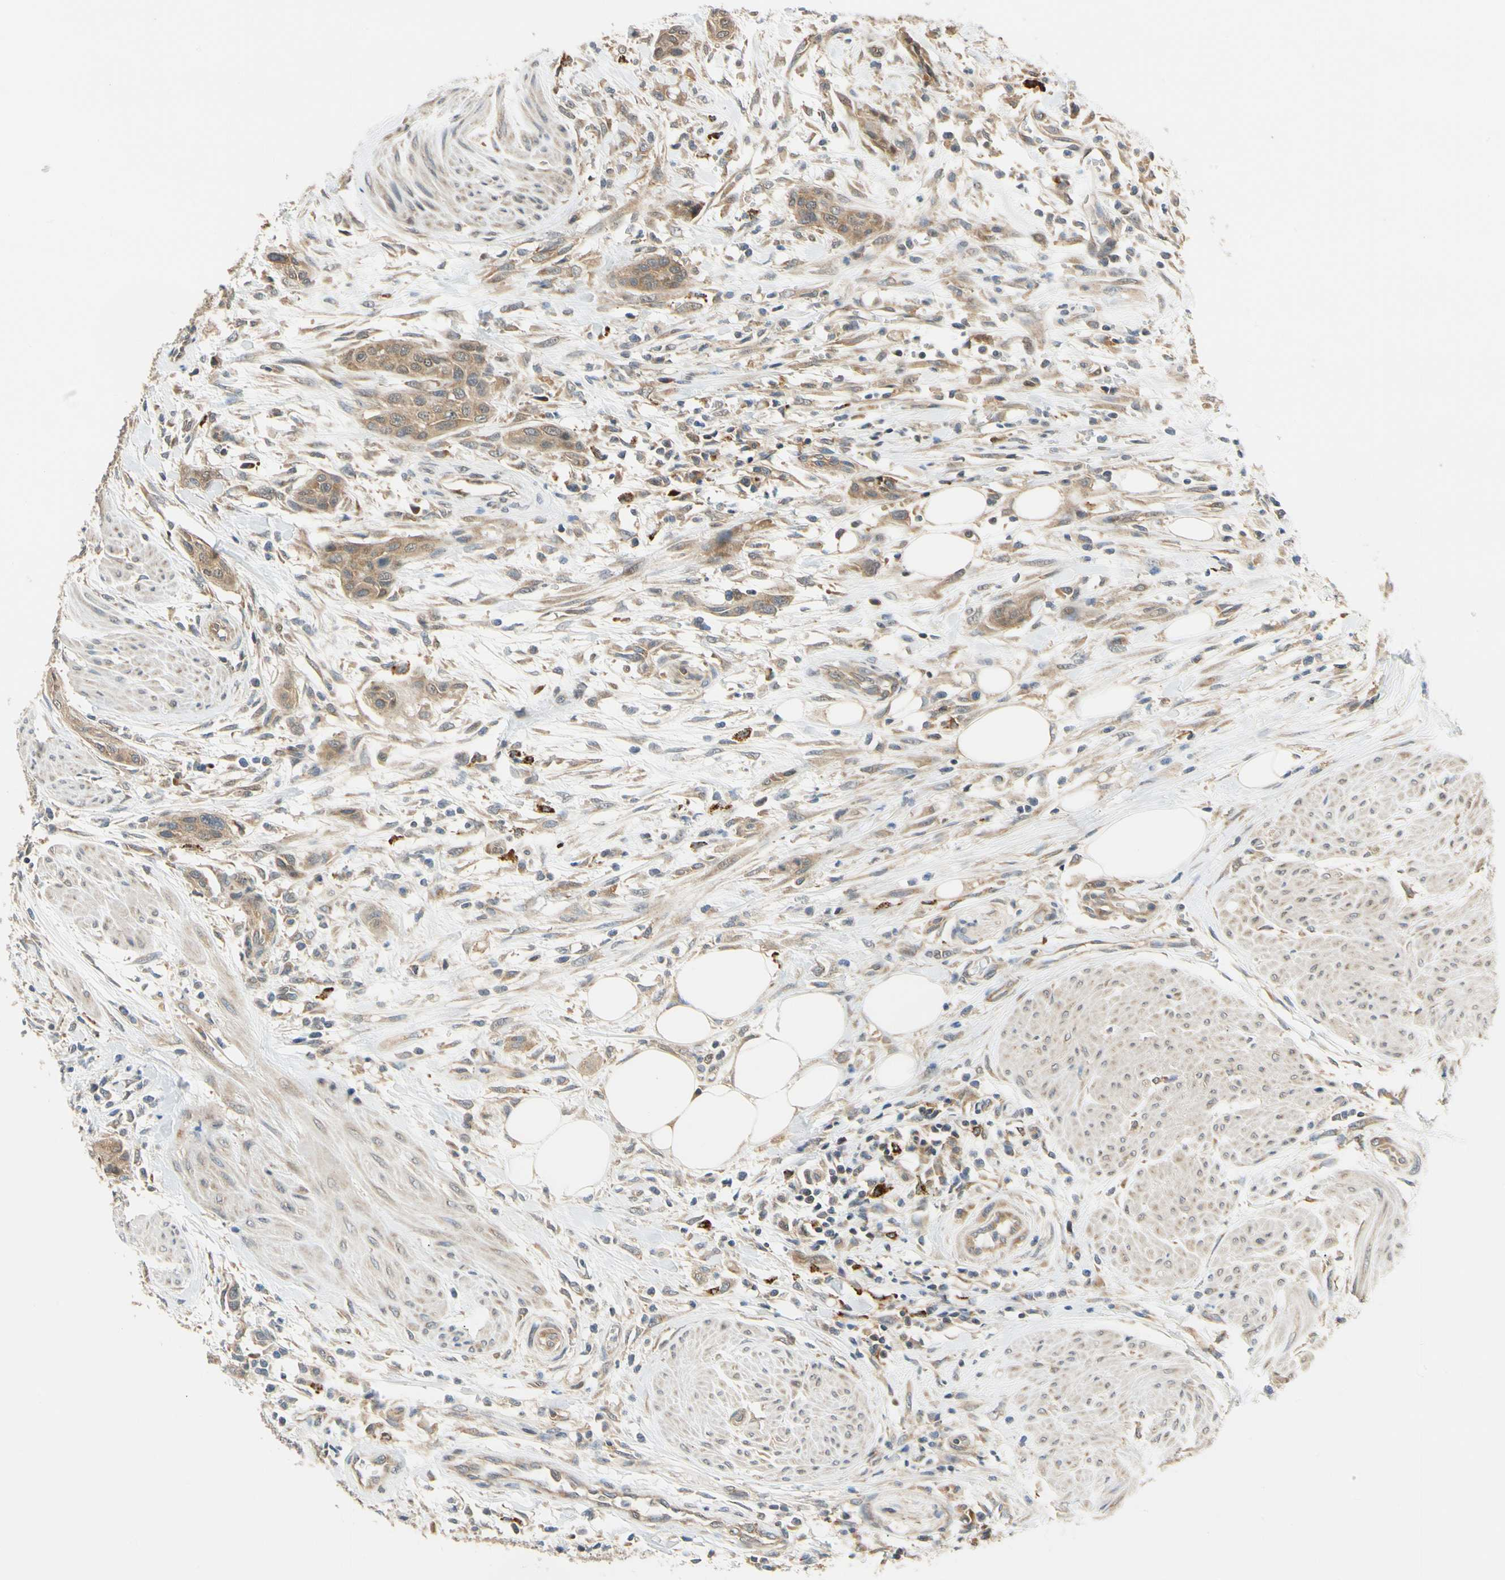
{"staining": {"intensity": "moderate", "quantity": ">75%", "location": "cytoplasmic/membranous"}, "tissue": "urothelial cancer", "cell_type": "Tumor cells", "image_type": "cancer", "snomed": [{"axis": "morphology", "description": "Urothelial carcinoma, High grade"}, {"axis": "topography", "description": "Urinary bladder"}], "caption": "This photomicrograph shows high-grade urothelial carcinoma stained with immunohistochemistry to label a protein in brown. The cytoplasmic/membranous of tumor cells show moderate positivity for the protein. Nuclei are counter-stained blue.", "gene": "ANKHD1", "patient": {"sex": "male", "age": 35}}